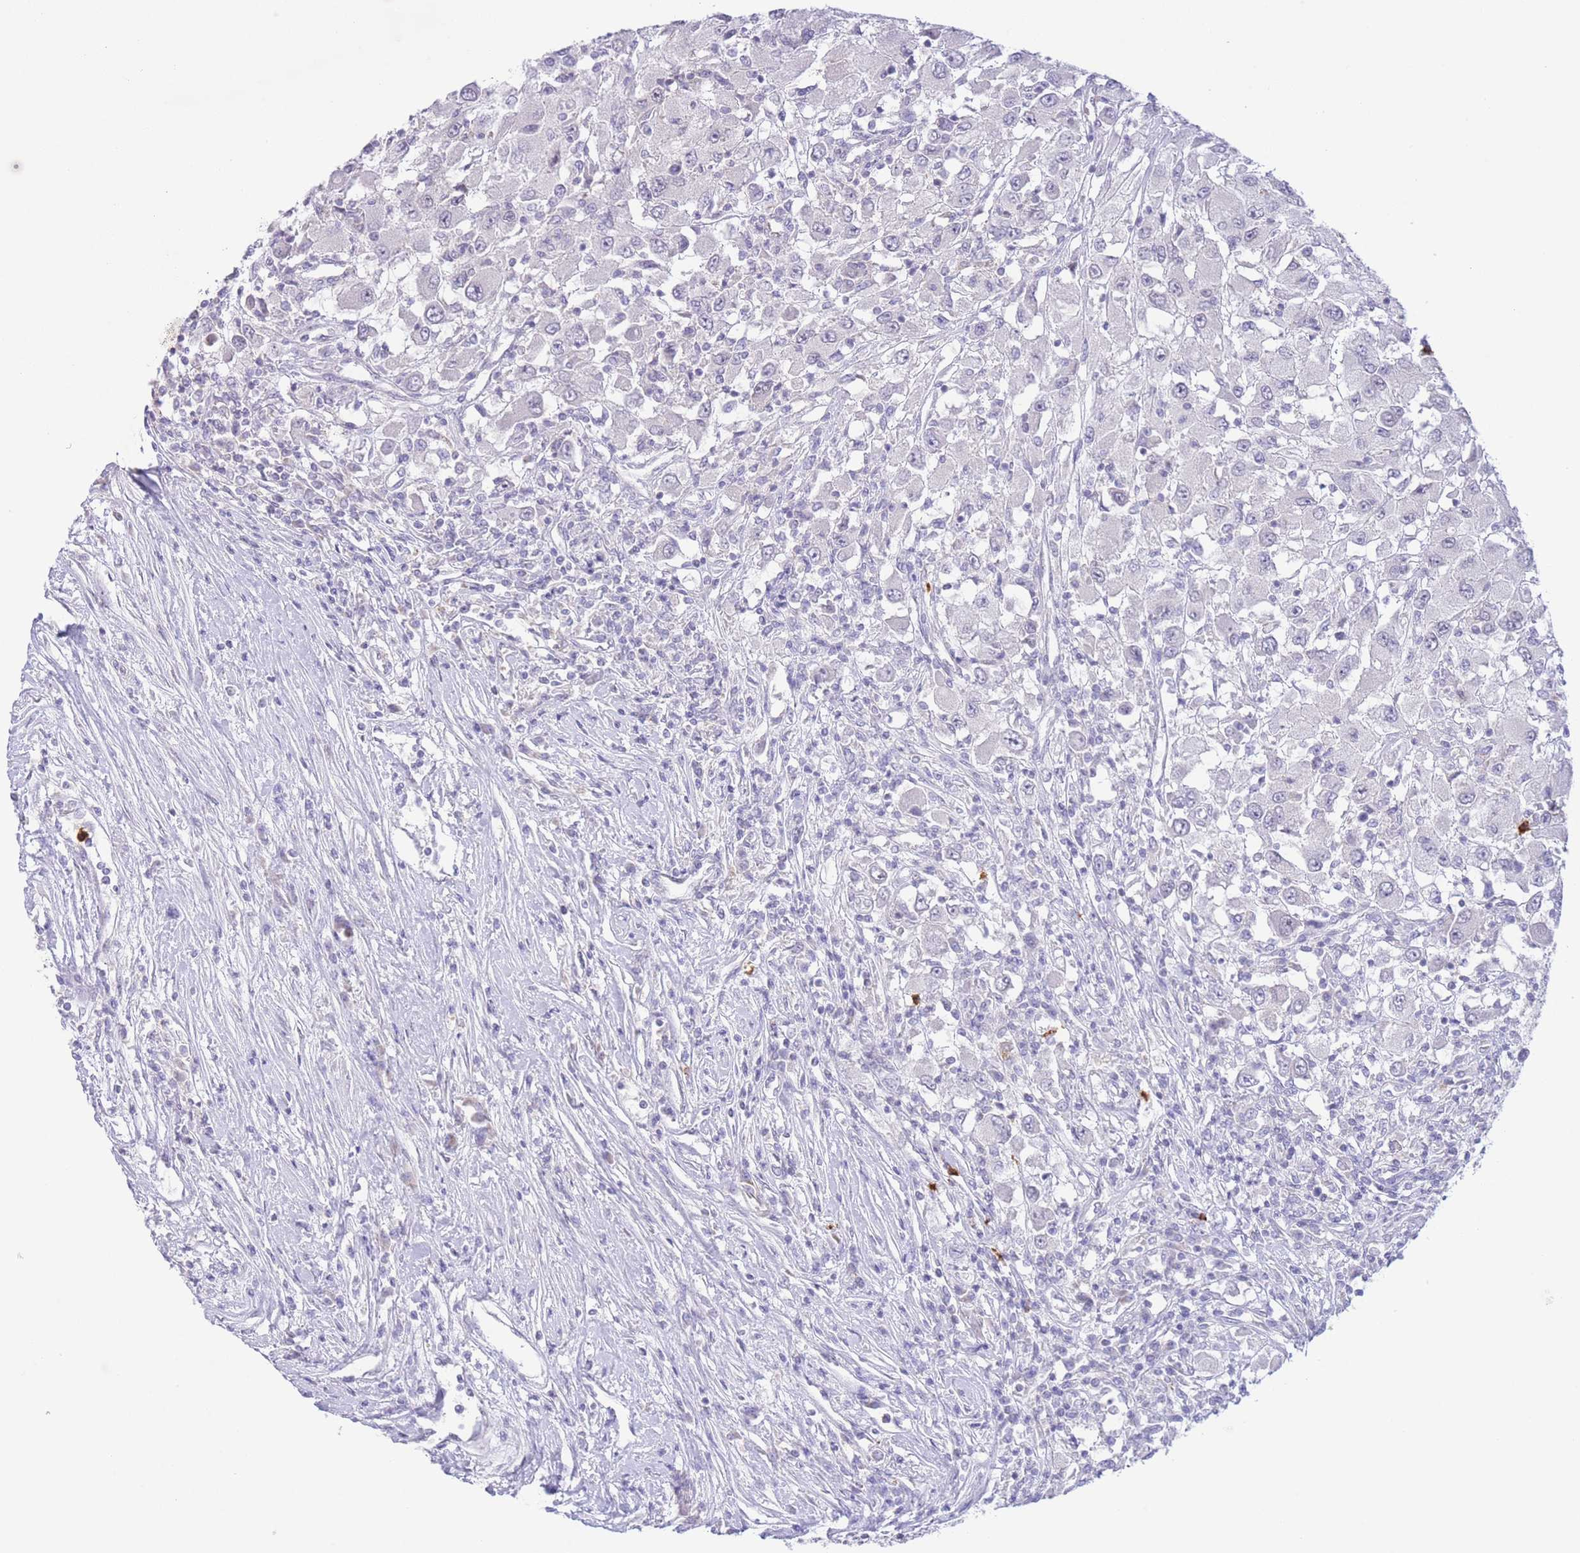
{"staining": {"intensity": "negative", "quantity": "none", "location": "none"}, "tissue": "renal cancer", "cell_type": "Tumor cells", "image_type": "cancer", "snomed": [{"axis": "morphology", "description": "Adenocarcinoma, NOS"}, {"axis": "topography", "description": "Kidney"}], "caption": "Immunohistochemistry (IHC) of human renal cancer exhibits no expression in tumor cells.", "gene": "LCLAT1", "patient": {"sex": "female", "age": 67}}